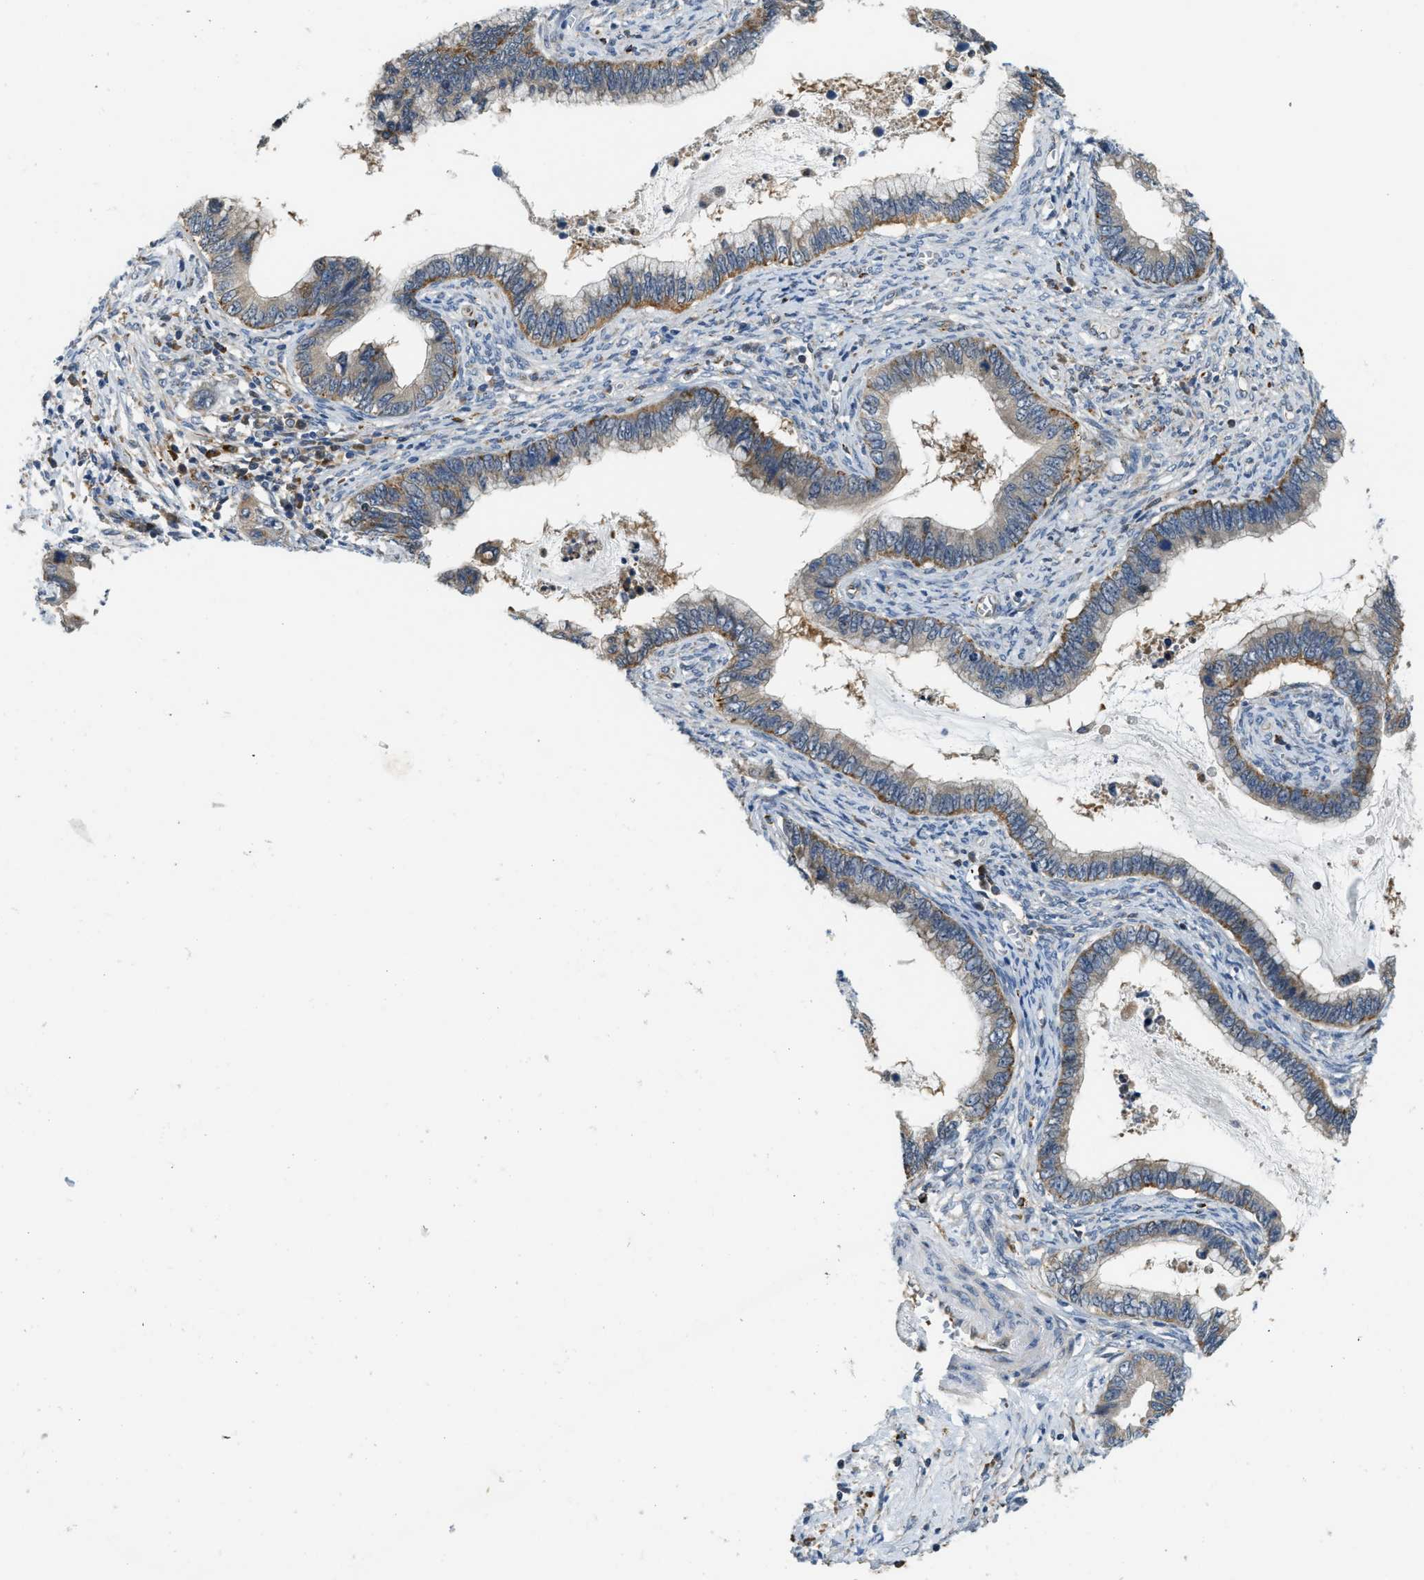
{"staining": {"intensity": "weak", "quantity": ">75%", "location": "cytoplasmic/membranous"}, "tissue": "cervical cancer", "cell_type": "Tumor cells", "image_type": "cancer", "snomed": [{"axis": "morphology", "description": "Adenocarcinoma, NOS"}, {"axis": "topography", "description": "Cervix"}], "caption": "Protein expression analysis of cervical cancer (adenocarcinoma) demonstrates weak cytoplasmic/membranous positivity in approximately >75% of tumor cells. The staining was performed using DAB, with brown indicating positive protein expression. Nuclei are stained blue with hematoxylin.", "gene": "STARD3NL", "patient": {"sex": "female", "age": 44}}